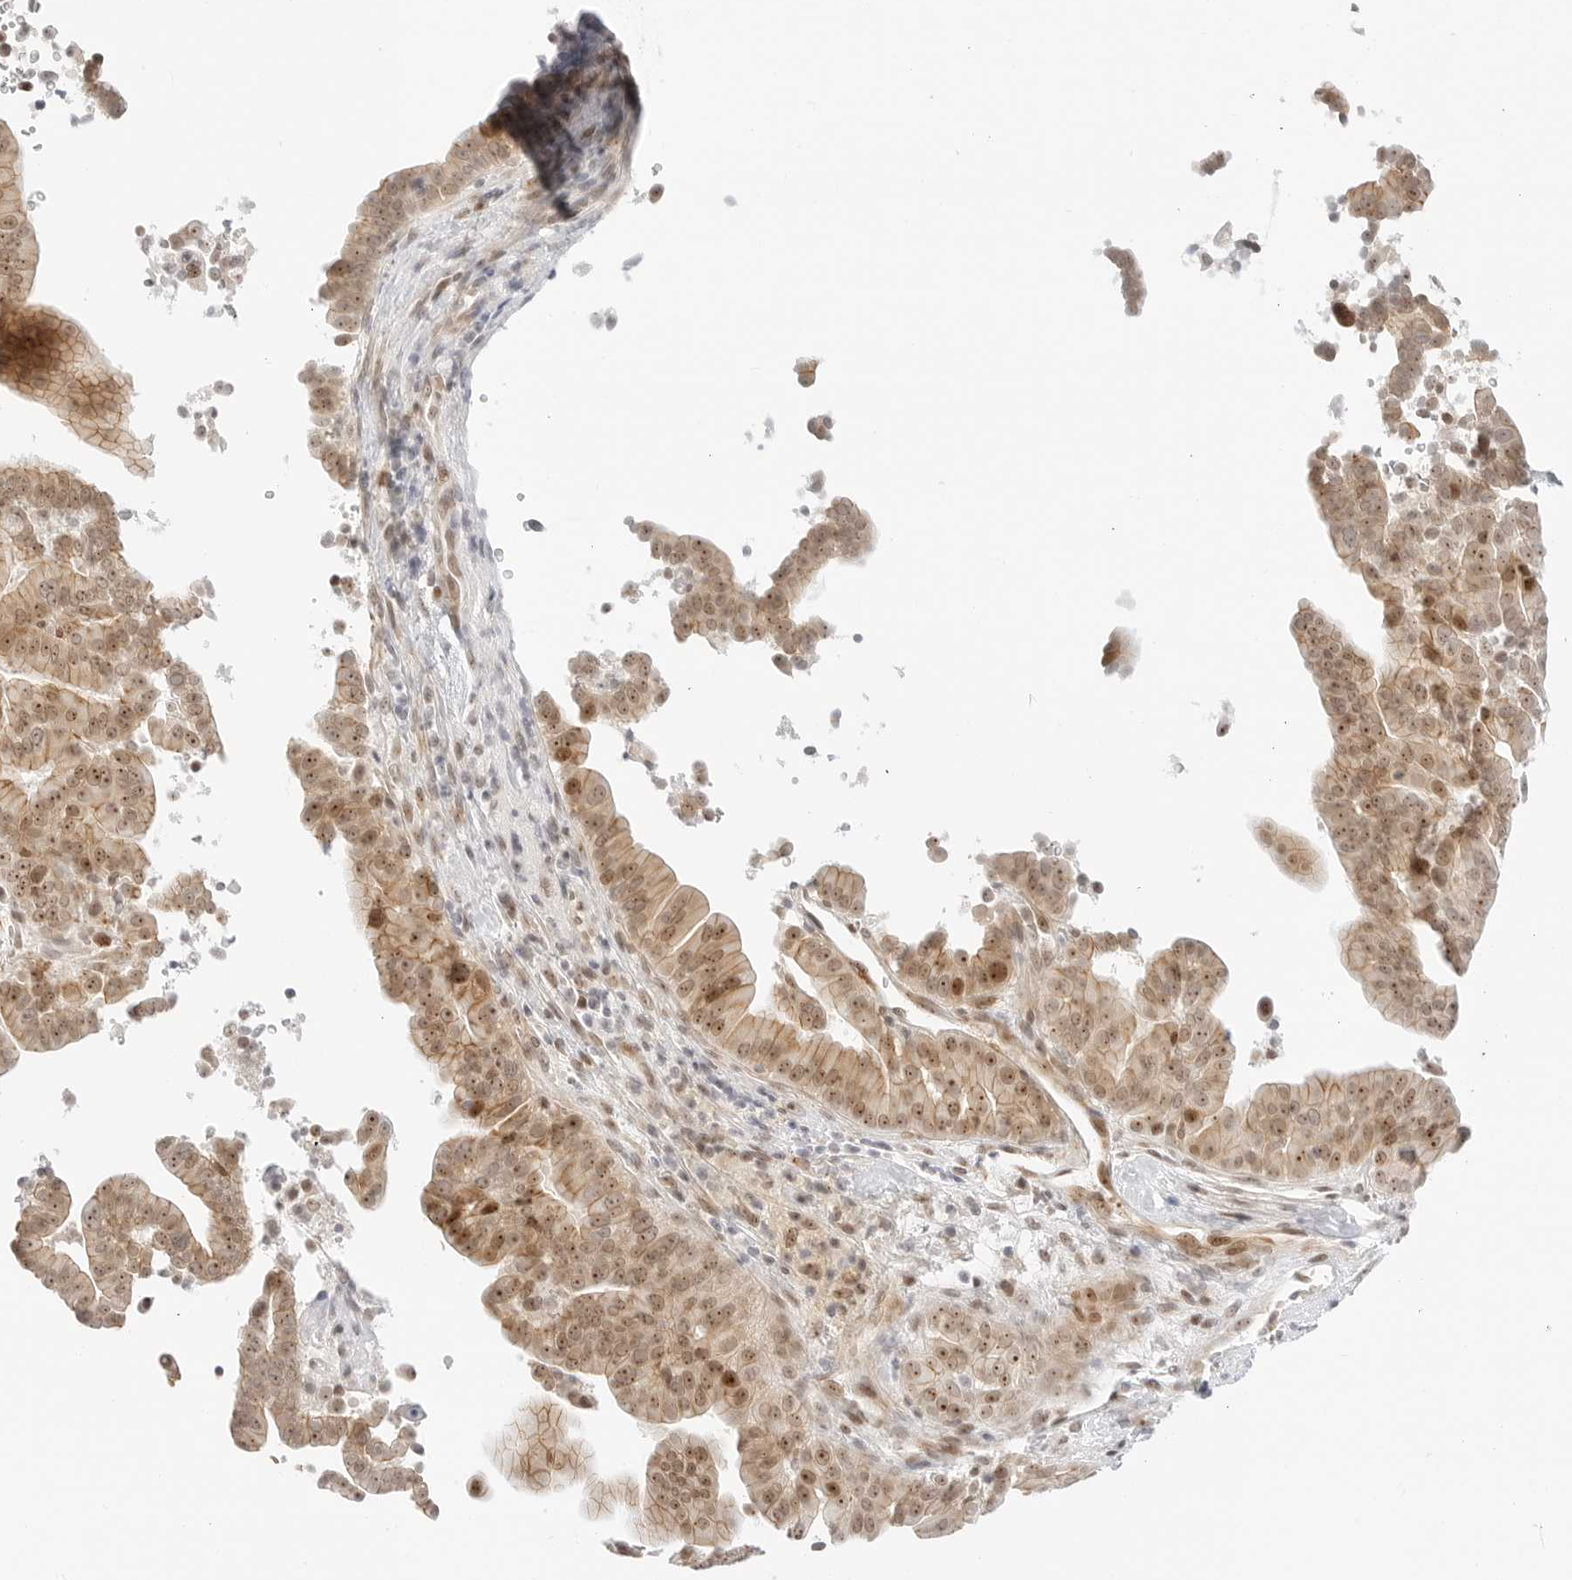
{"staining": {"intensity": "moderate", "quantity": ">75%", "location": "cytoplasmic/membranous,nuclear"}, "tissue": "liver cancer", "cell_type": "Tumor cells", "image_type": "cancer", "snomed": [{"axis": "morphology", "description": "Cholangiocarcinoma"}, {"axis": "topography", "description": "Liver"}], "caption": "Moderate cytoplasmic/membranous and nuclear positivity is appreciated in approximately >75% of tumor cells in liver cancer.", "gene": "HIPK3", "patient": {"sex": "female", "age": 75}}